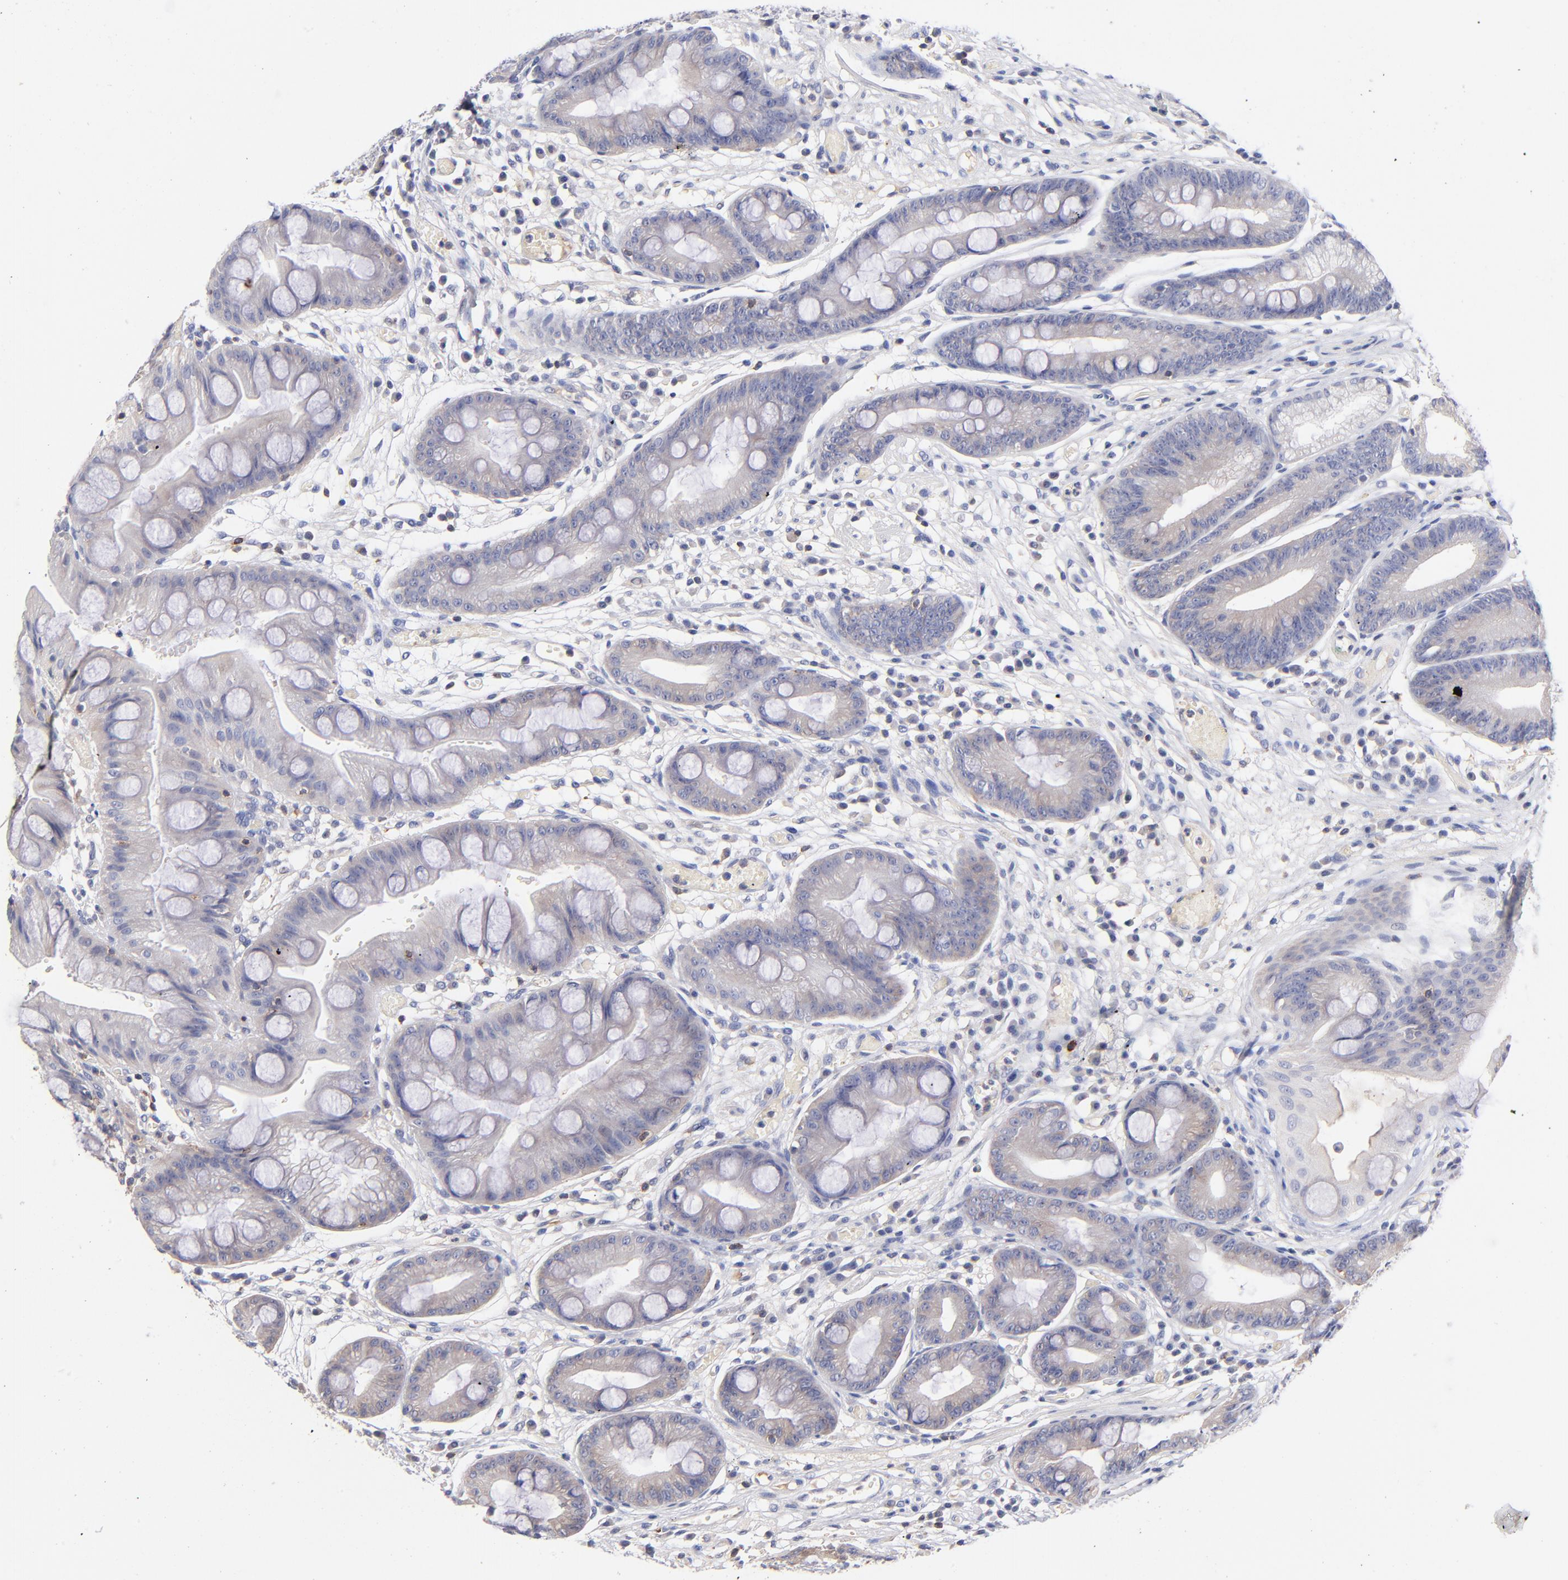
{"staining": {"intensity": "negative", "quantity": "none", "location": "none"}, "tissue": "stomach", "cell_type": "Glandular cells", "image_type": "normal", "snomed": [{"axis": "morphology", "description": "Normal tissue, NOS"}, {"axis": "morphology", "description": "Inflammation, NOS"}, {"axis": "topography", "description": "Stomach, lower"}], "caption": "An immunohistochemistry (IHC) micrograph of benign stomach is shown. There is no staining in glandular cells of stomach. (Brightfield microscopy of DAB (3,3'-diaminobenzidine) immunohistochemistry at high magnification).", "gene": "KREMEN2", "patient": {"sex": "male", "age": 59}}